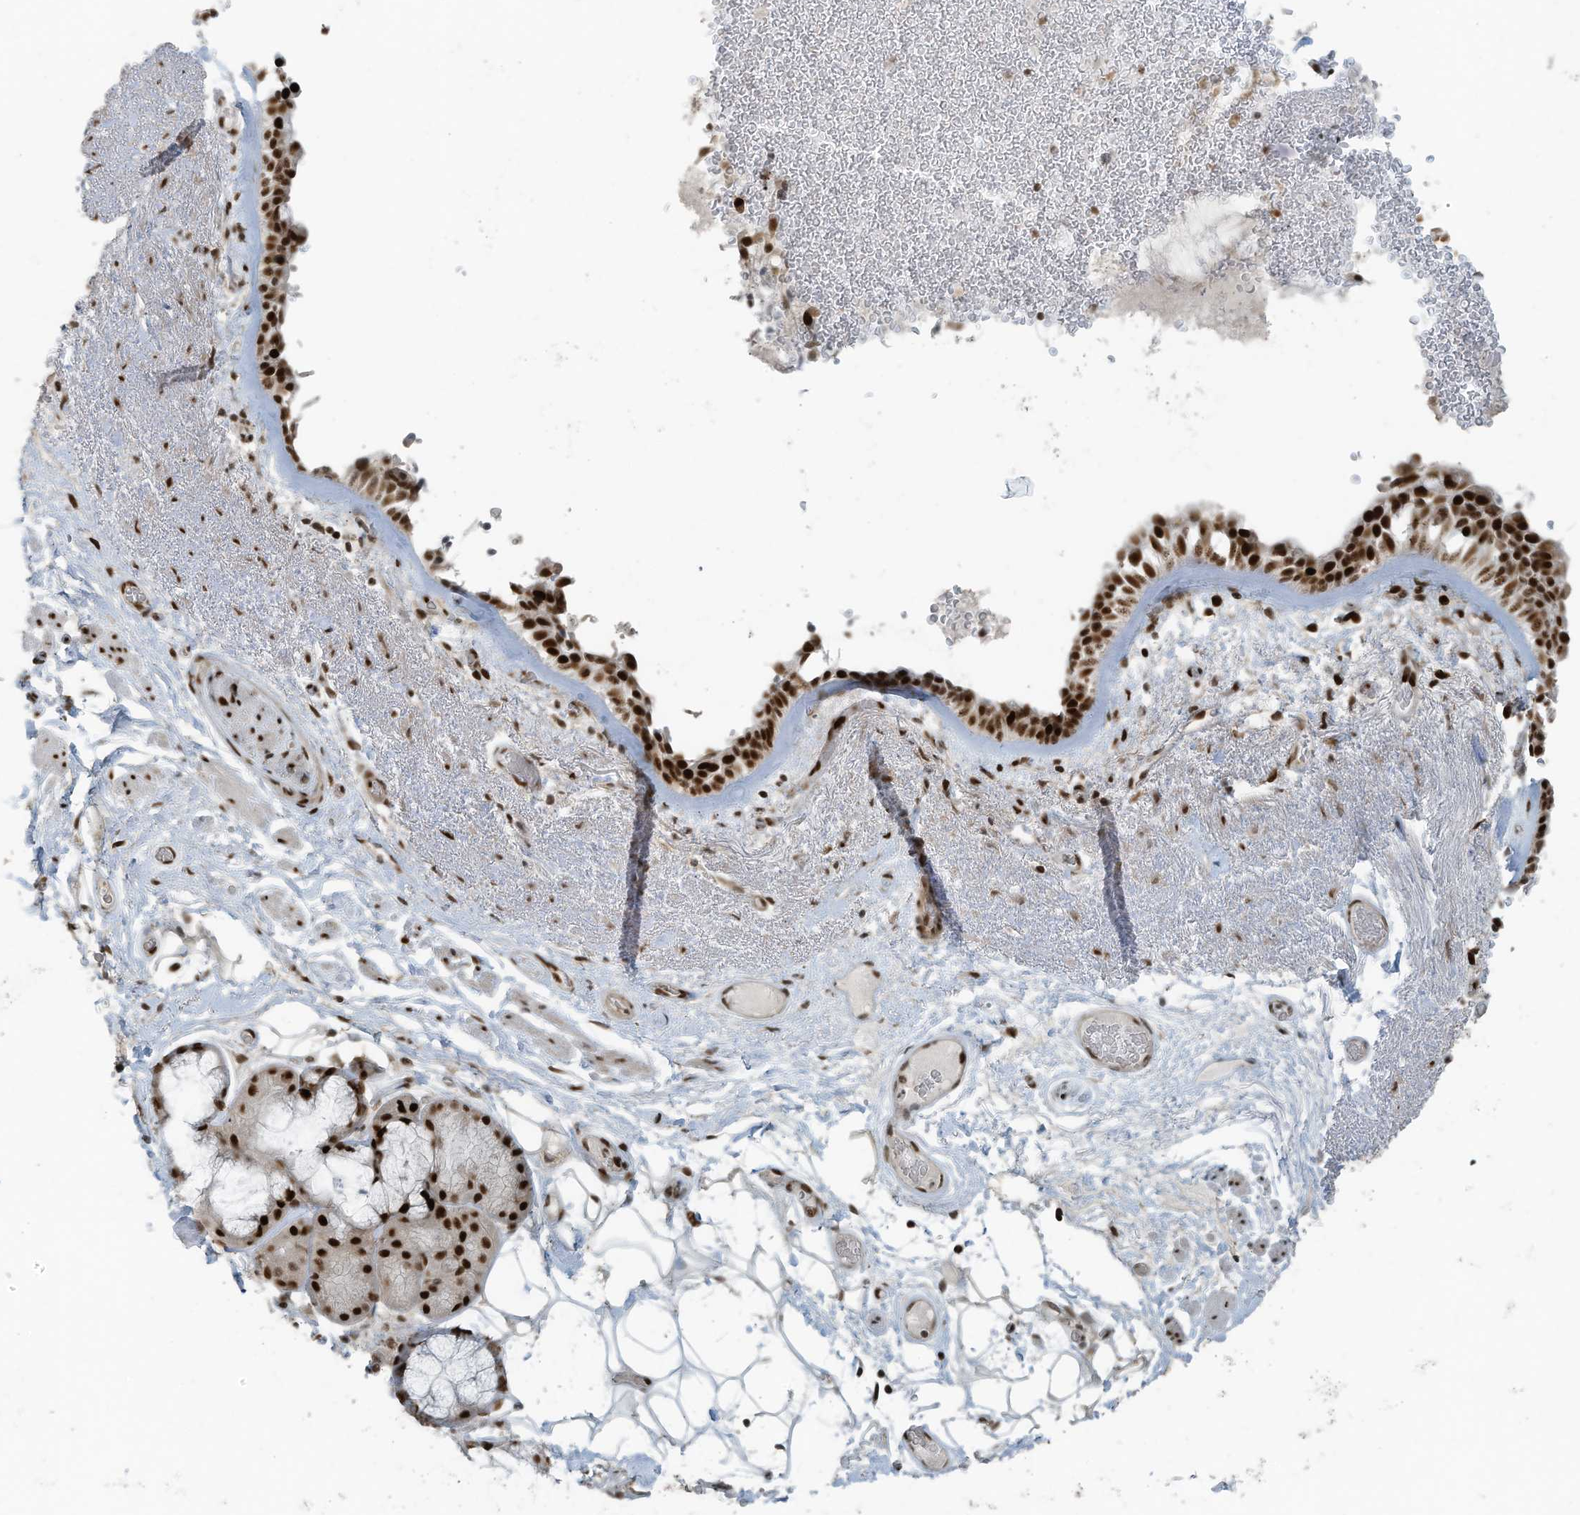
{"staining": {"intensity": "strong", "quantity": ">75%", "location": "nuclear"}, "tissue": "bronchus", "cell_type": "Respiratory epithelial cells", "image_type": "normal", "snomed": [{"axis": "morphology", "description": "Normal tissue, NOS"}, {"axis": "morphology", "description": "Squamous cell carcinoma, NOS"}, {"axis": "topography", "description": "Lymph node"}, {"axis": "topography", "description": "Bronchus"}, {"axis": "topography", "description": "Lung"}], "caption": "IHC of unremarkable human bronchus displays high levels of strong nuclear positivity in approximately >75% of respiratory epithelial cells.", "gene": "PCNP", "patient": {"sex": "male", "age": 66}}